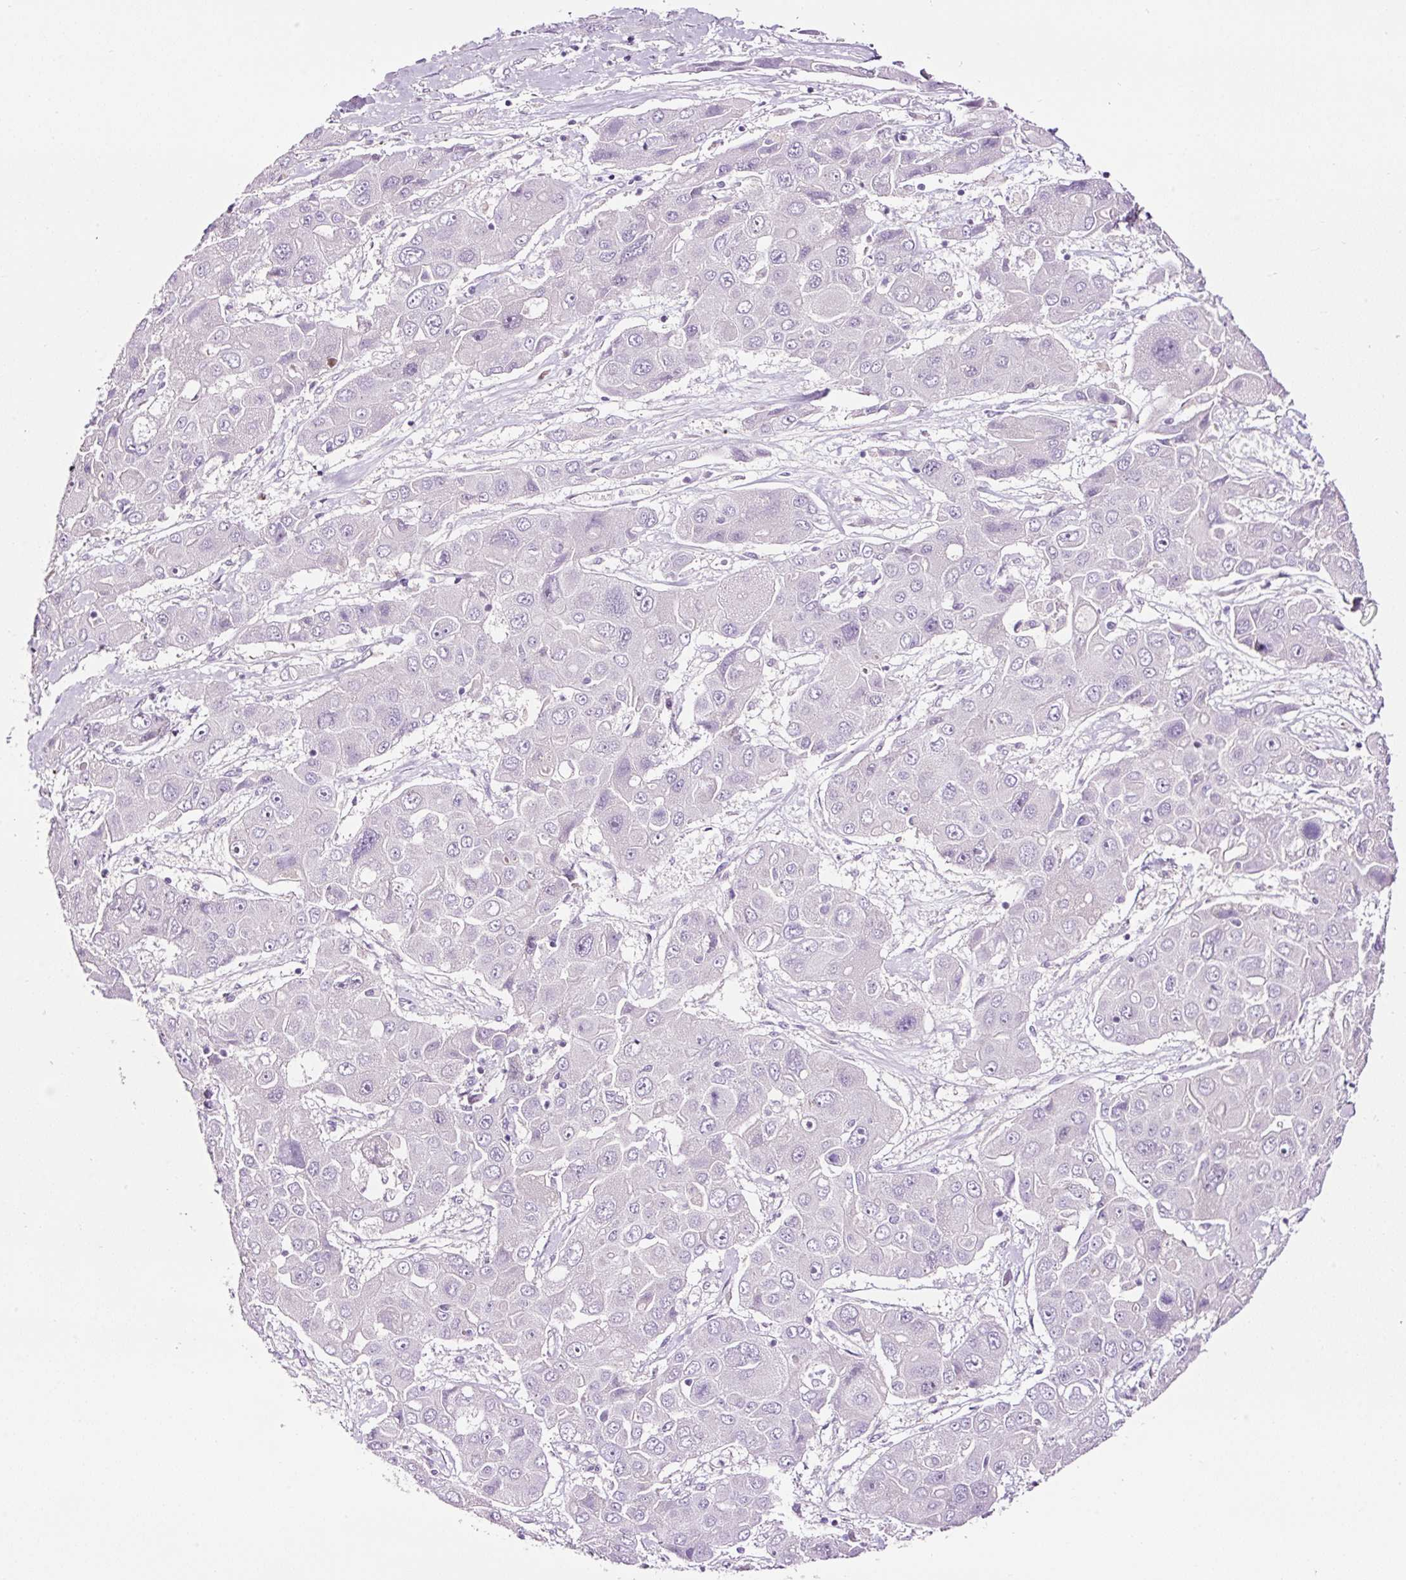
{"staining": {"intensity": "negative", "quantity": "none", "location": "none"}, "tissue": "liver cancer", "cell_type": "Tumor cells", "image_type": "cancer", "snomed": [{"axis": "morphology", "description": "Cholangiocarcinoma"}, {"axis": "topography", "description": "Liver"}], "caption": "Cholangiocarcinoma (liver) was stained to show a protein in brown. There is no significant expression in tumor cells.", "gene": "PAM", "patient": {"sex": "male", "age": 67}}